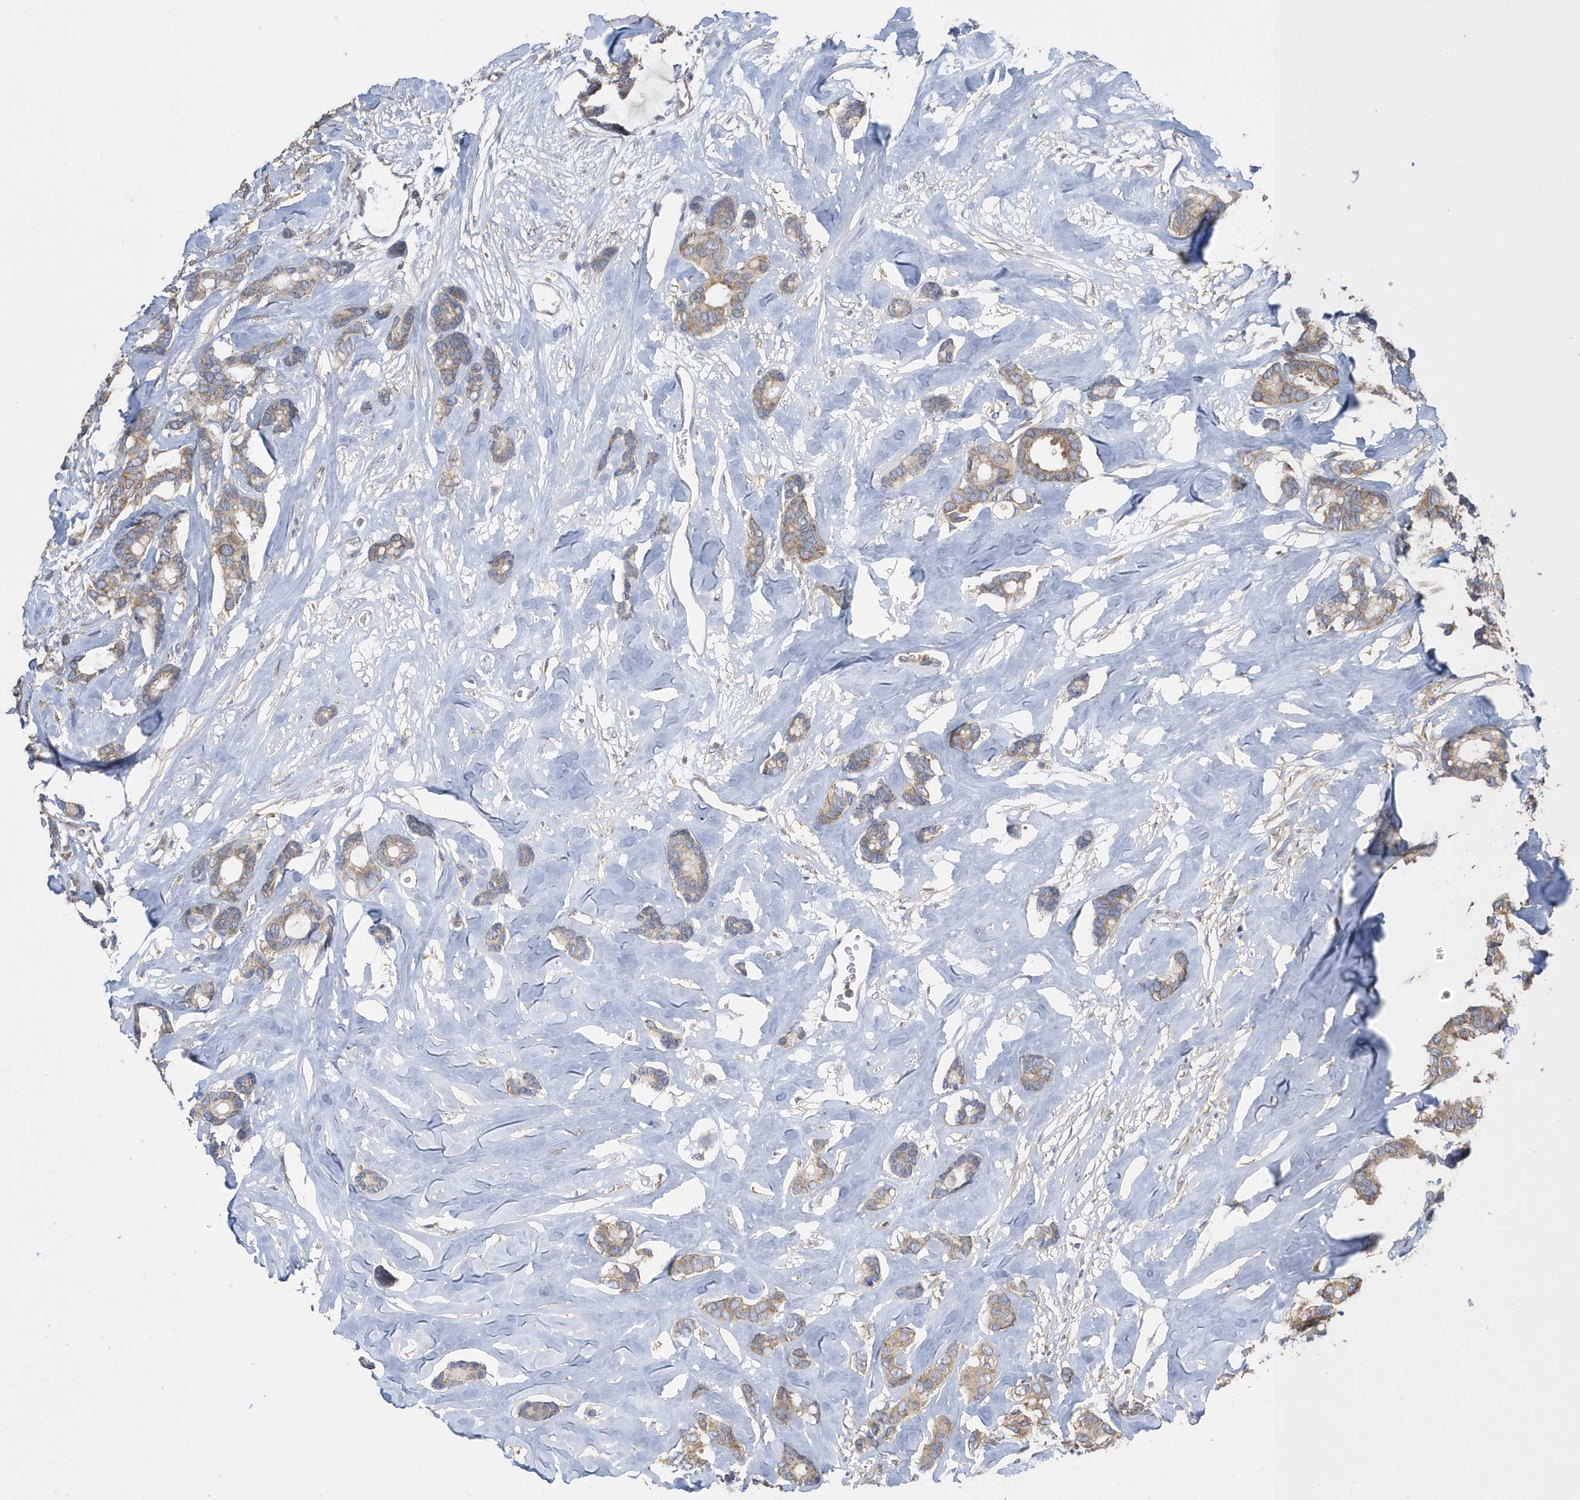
{"staining": {"intensity": "moderate", "quantity": ">75%", "location": "cytoplasmic/membranous"}, "tissue": "breast cancer", "cell_type": "Tumor cells", "image_type": "cancer", "snomed": [{"axis": "morphology", "description": "Duct carcinoma"}, {"axis": "topography", "description": "Breast"}], "caption": "Moderate cytoplasmic/membranous protein staining is present in approximately >75% of tumor cells in breast cancer (infiltrating ductal carcinoma). (brown staining indicates protein expression, while blue staining denotes nuclei).", "gene": "SPATA5", "patient": {"sex": "female", "age": 87}}